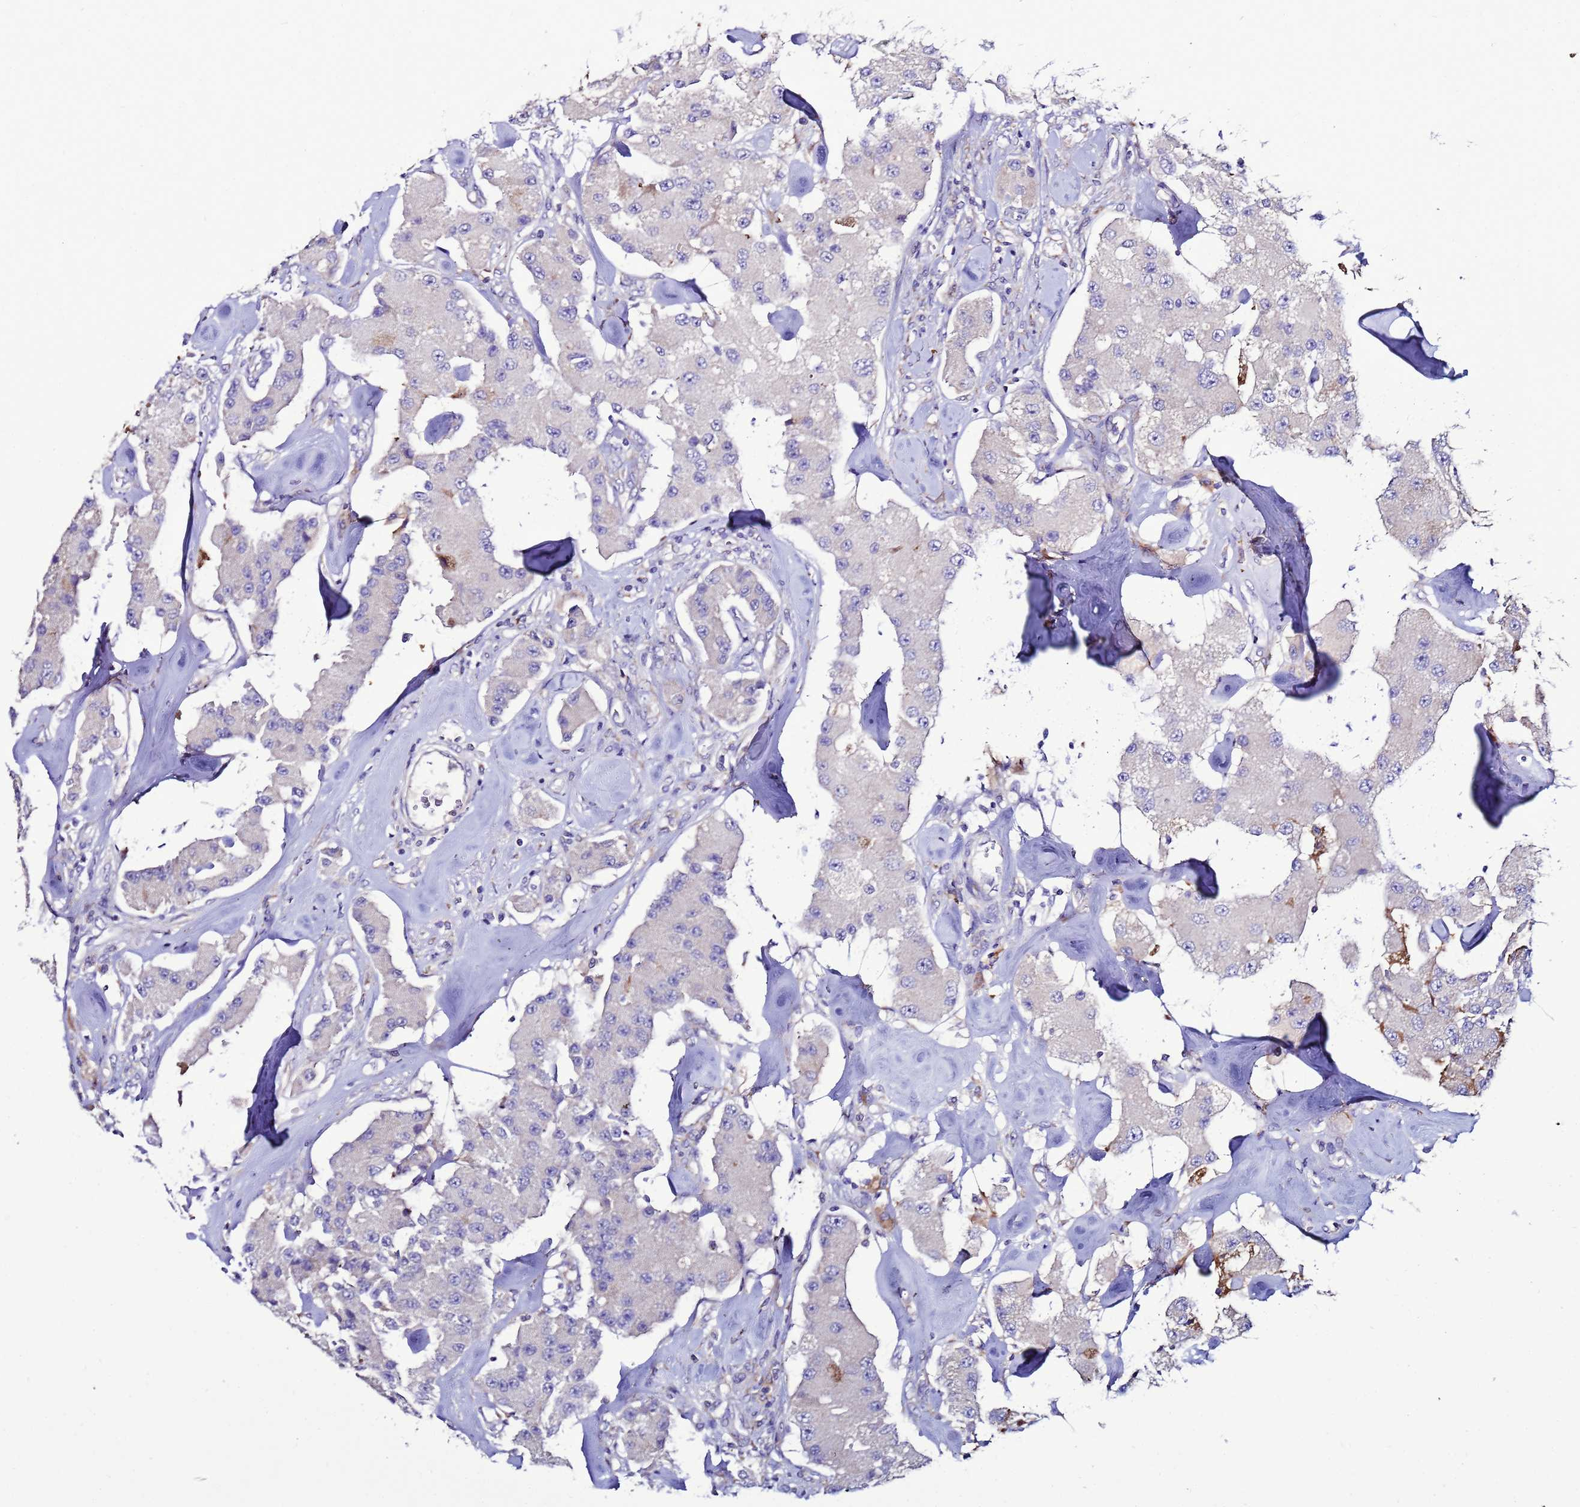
{"staining": {"intensity": "negative", "quantity": "none", "location": "none"}, "tissue": "carcinoid", "cell_type": "Tumor cells", "image_type": "cancer", "snomed": [{"axis": "morphology", "description": "Carcinoid, malignant, NOS"}, {"axis": "topography", "description": "Pancreas"}], "caption": "Immunohistochemistry (IHC) photomicrograph of human malignant carcinoid stained for a protein (brown), which demonstrates no expression in tumor cells. (Stains: DAB IHC with hematoxylin counter stain, Microscopy: brightfield microscopy at high magnification).", "gene": "ANTKMT", "patient": {"sex": "male", "age": 41}}